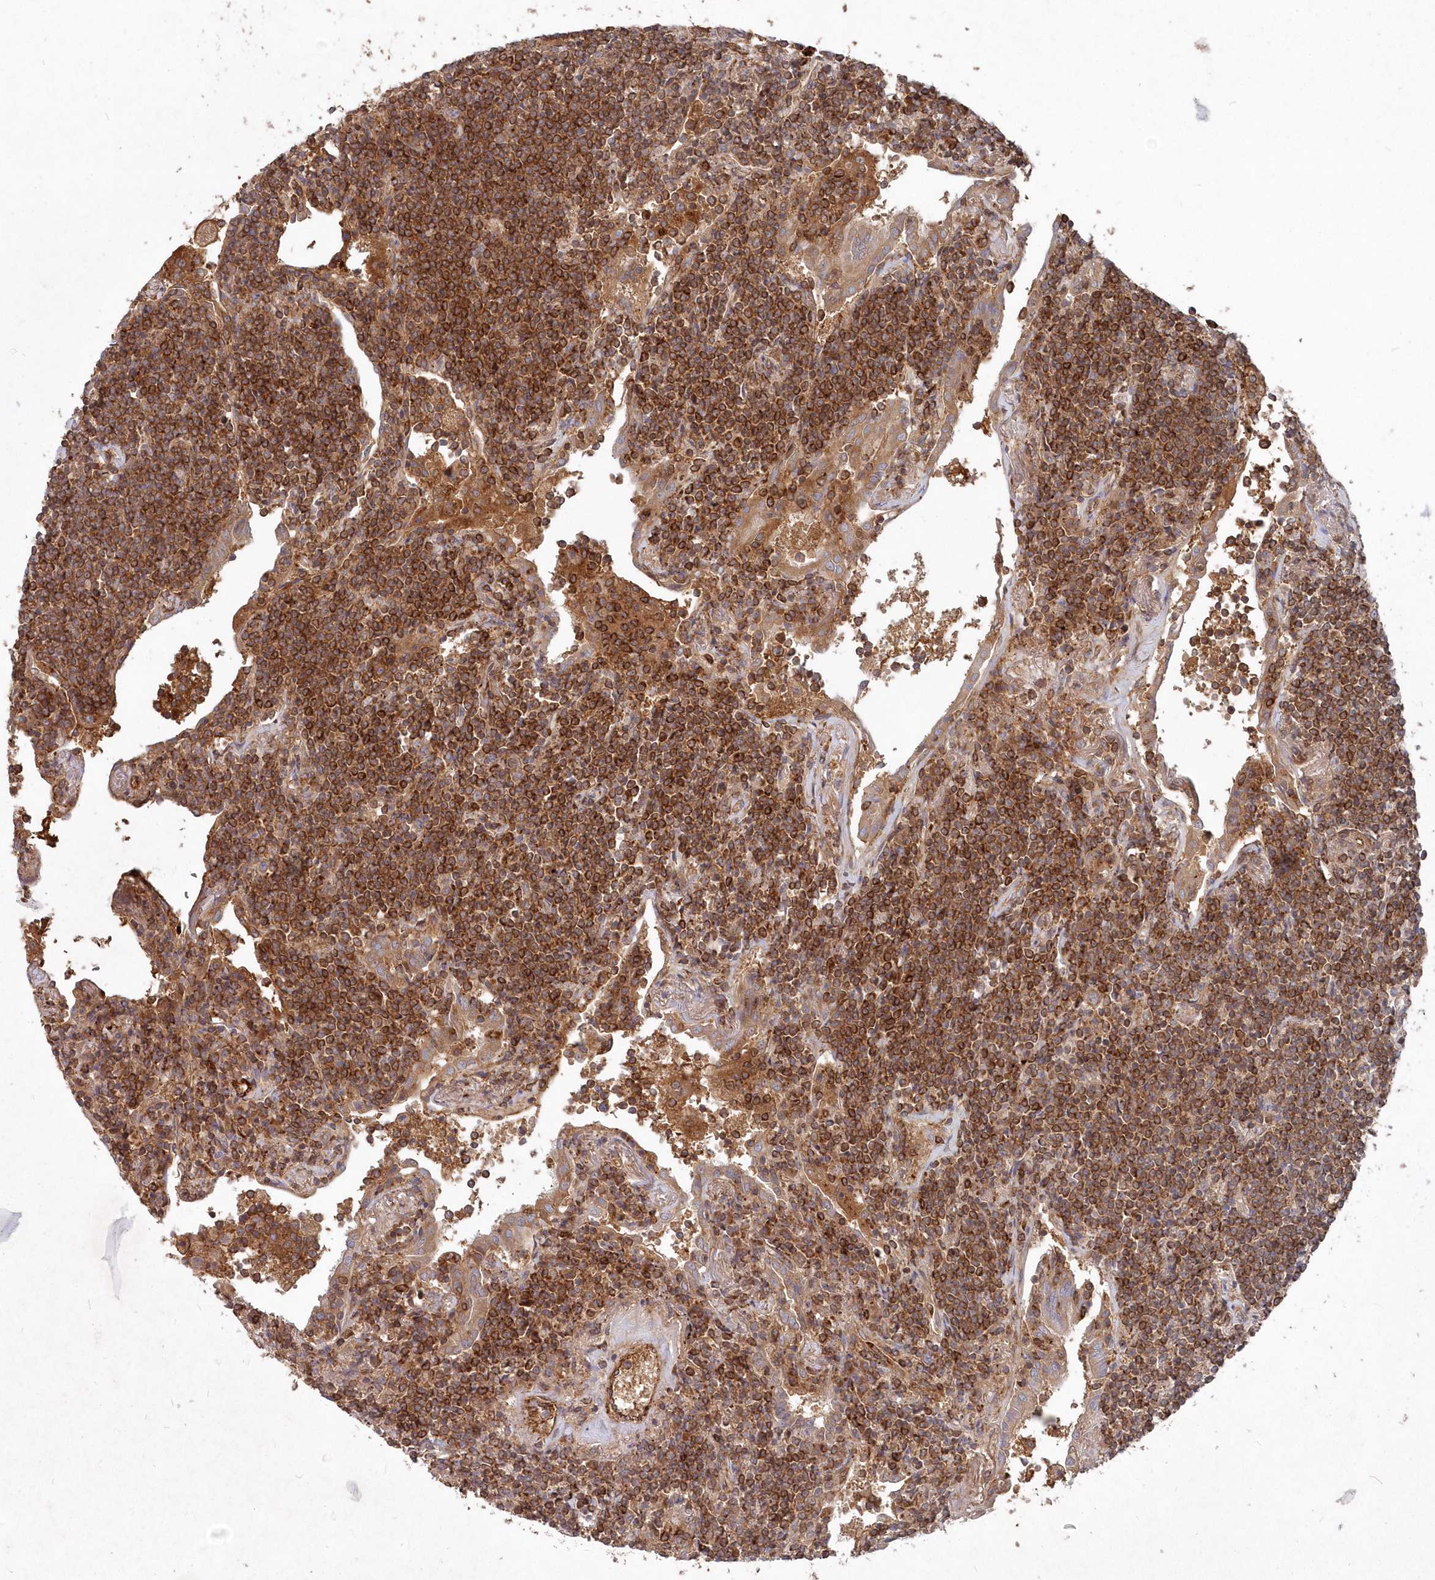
{"staining": {"intensity": "strong", "quantity": ">75%", "location": "cytoplasmic/membranous"}, "tissue": "lymphoma", "cell_type": "Tumor cells", "image_type": "cancer", "snomed": [{"axis": "morphology", "description": "Malignant lymphoma, non-Hodgkin's type, Low grade"}, {"axis": "topography", "description": "Lung"}], "caption": "Malignant lymphoma, non-Hodgkin's type (low-grade) tissue shows strong cytoplasmic/membranous staining in approximately >75% of tumor cells, visualized by immunohistochemistry.", "gene": "ABHD14B", "patient": {"sex": "female", "age": 71}}